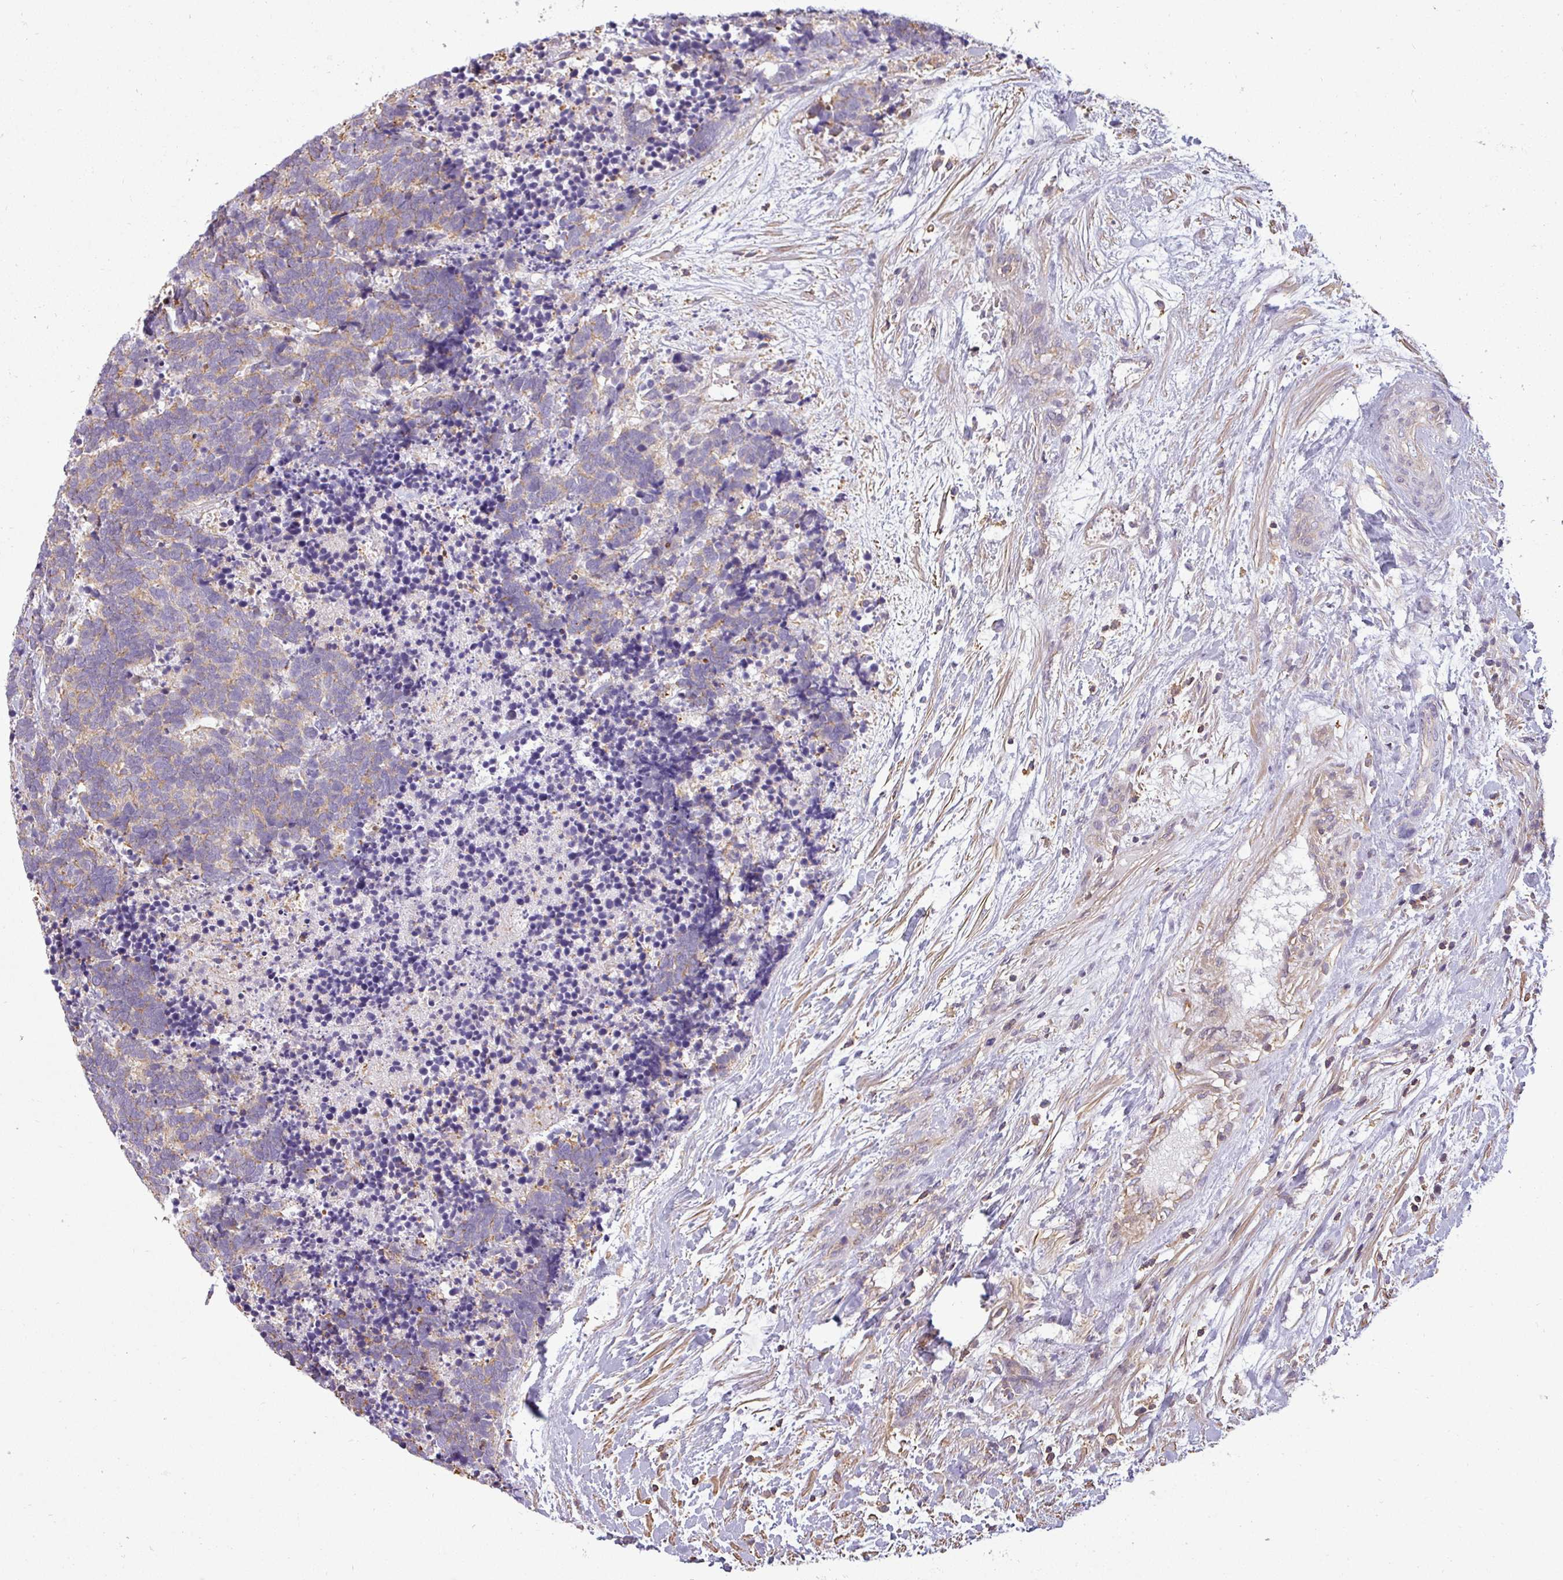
{"staining": {"intensity": "negative", "quantity": "none", "location": "none"}, "tissue": "carcinoid", "cell_type": "Tumor cells", "image_type": "cancer", "snomed": [{"axis": "morphology", "description": "Carcinoma, NOS"}, {"axis": "morphology", "description": "Carcinoid, malignant, NOS"}, {"axis": "topography", "description": "Prostate"}], "caption": "Human carcinoid stained for a protein using immunohistochemistry displays no positivity in tumor cells.", "gene": "ZNF835", "patient": {"sex": "male", "age": 57}}